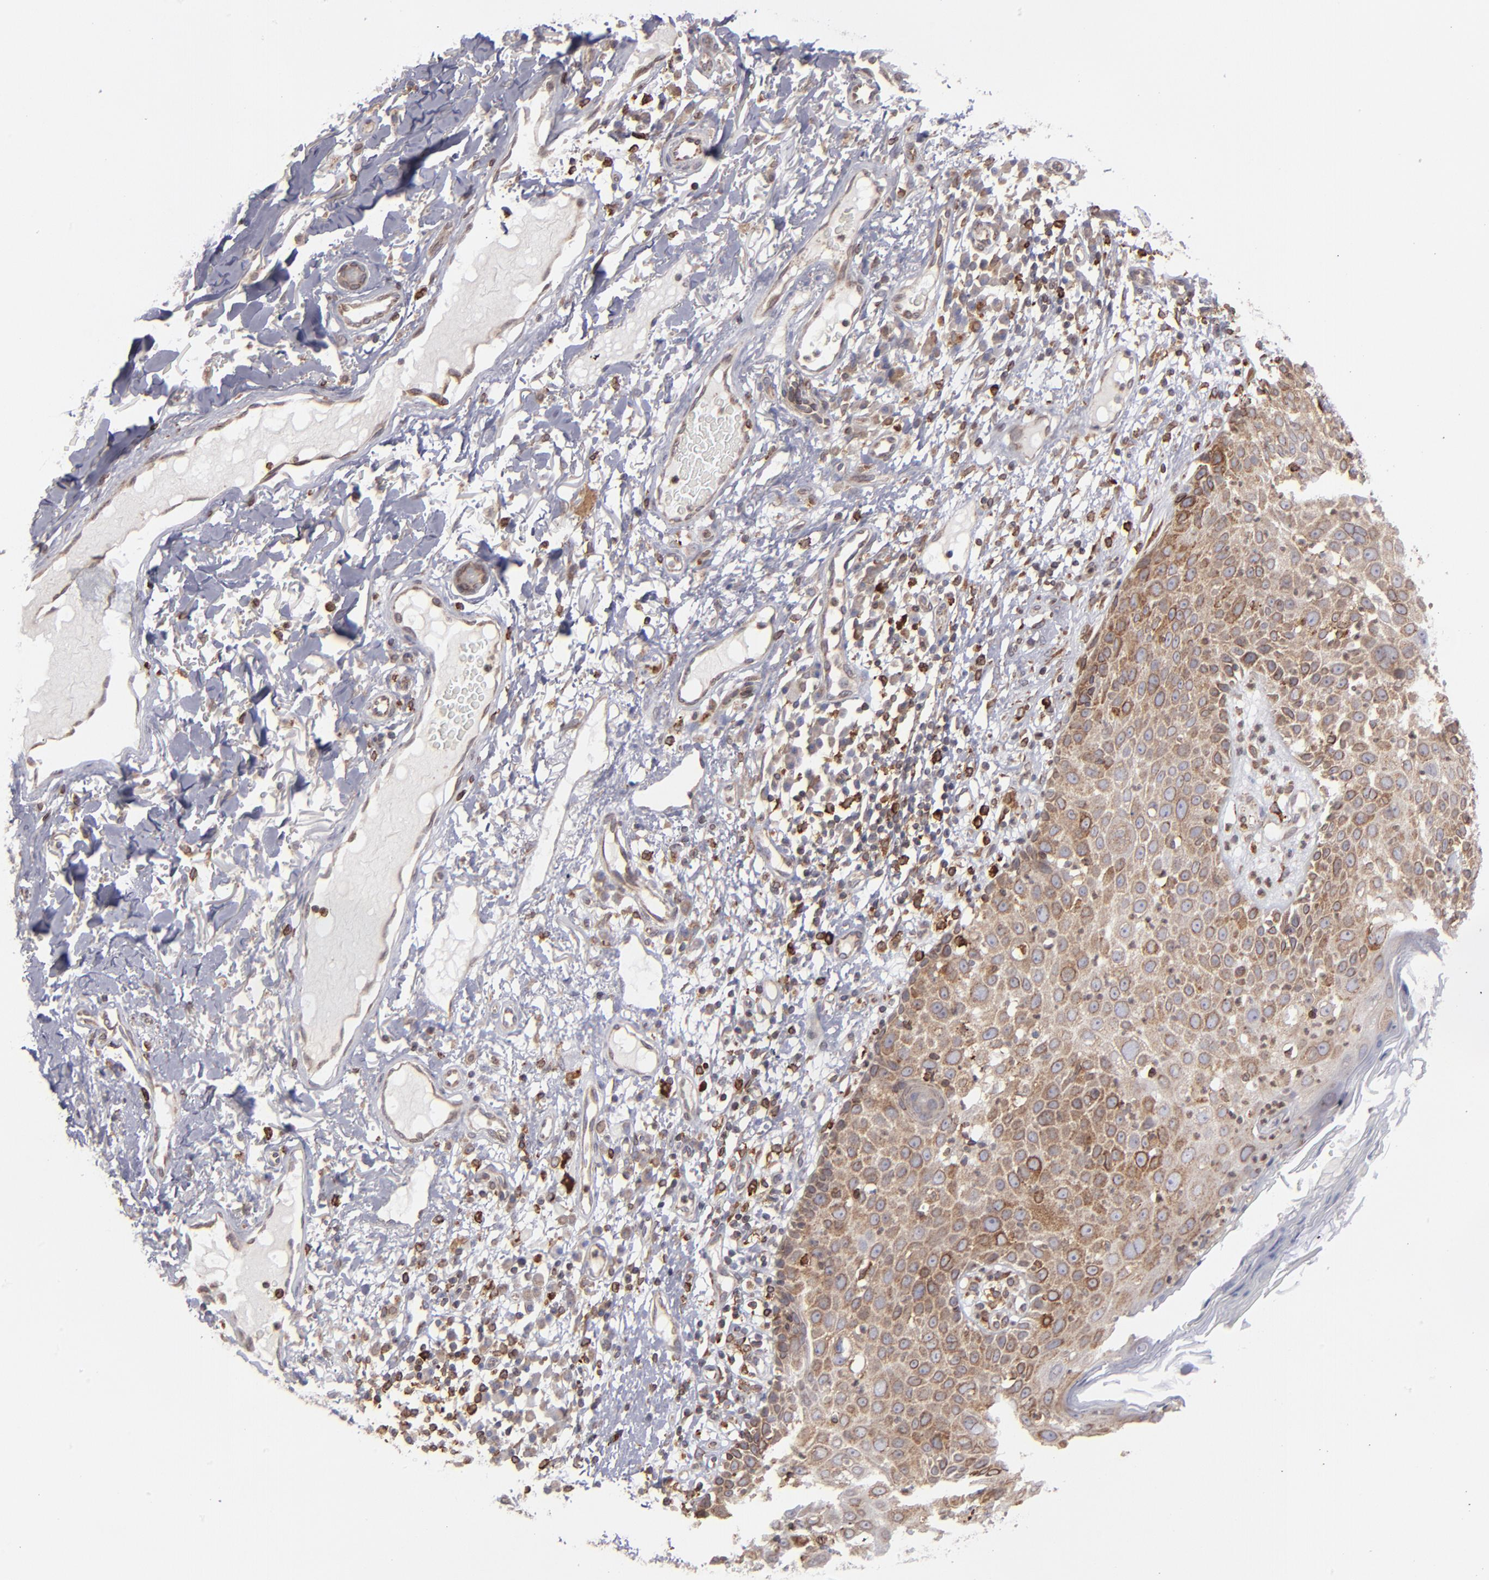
{"staining": {"intensity": "strong", "quantity": ">75%", "location": "cytoplasmic/membranous"}, "tissue": "skin cancer", "cell_type": "Tumor cells", "image_type": "cancer", "snomed": [{"axis": "morphology", "description": "Squamous cell carcinoma, NOS"}, {"axis": "topography", "description": "Skin"}], "caption": "Approximately >75% of tumor cells in human squamous cell carcinoma (skin) show strong cytoplasmic/membranous protein expression as visualized by brown immunohistochemical staining.", "gene": "TMX1", "patient": {"sex": "male", "age": 87}}